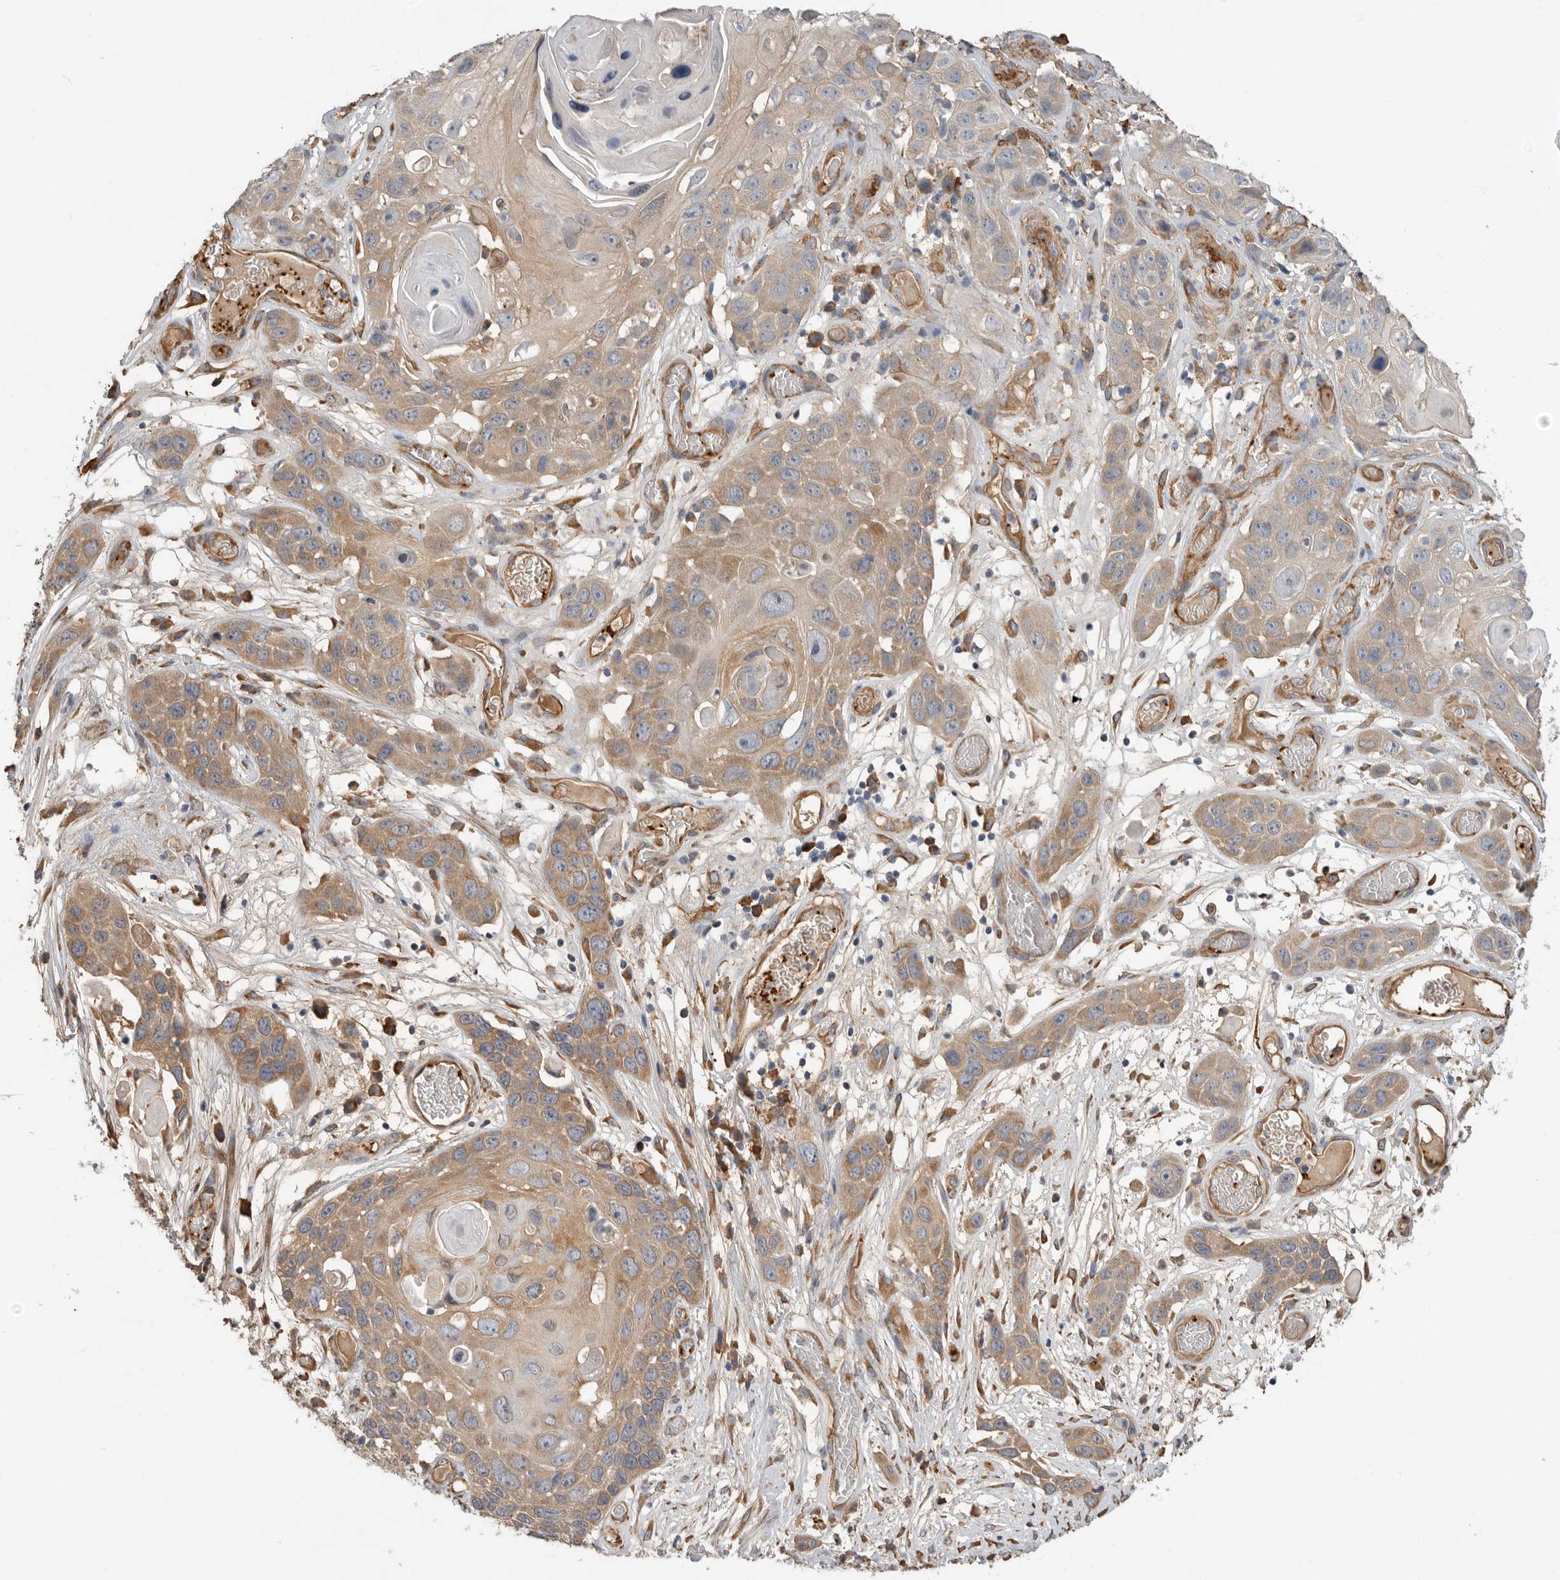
{"staining": {"intensity": "moderate", "quantity": ">75%", "location": "cytoplasmic/membranous"}, "tissue": "skin cancer", "cell_type": "Tumor cells", "image_type": "cancer", "snomed": [{"axis": "morphology", "description": "Squamous cell carcinoma, NOS"}, {"axis": "topography", "description": "Skin"}], "caption": "Moderate cytoplasmic/membranous positivity for a protein is present in about >75% of tumor cells of skin squamous cell carcinoma using IHC.", "gene": "CDC42BPB", "patient": {"sex": "male", "age": 55}}